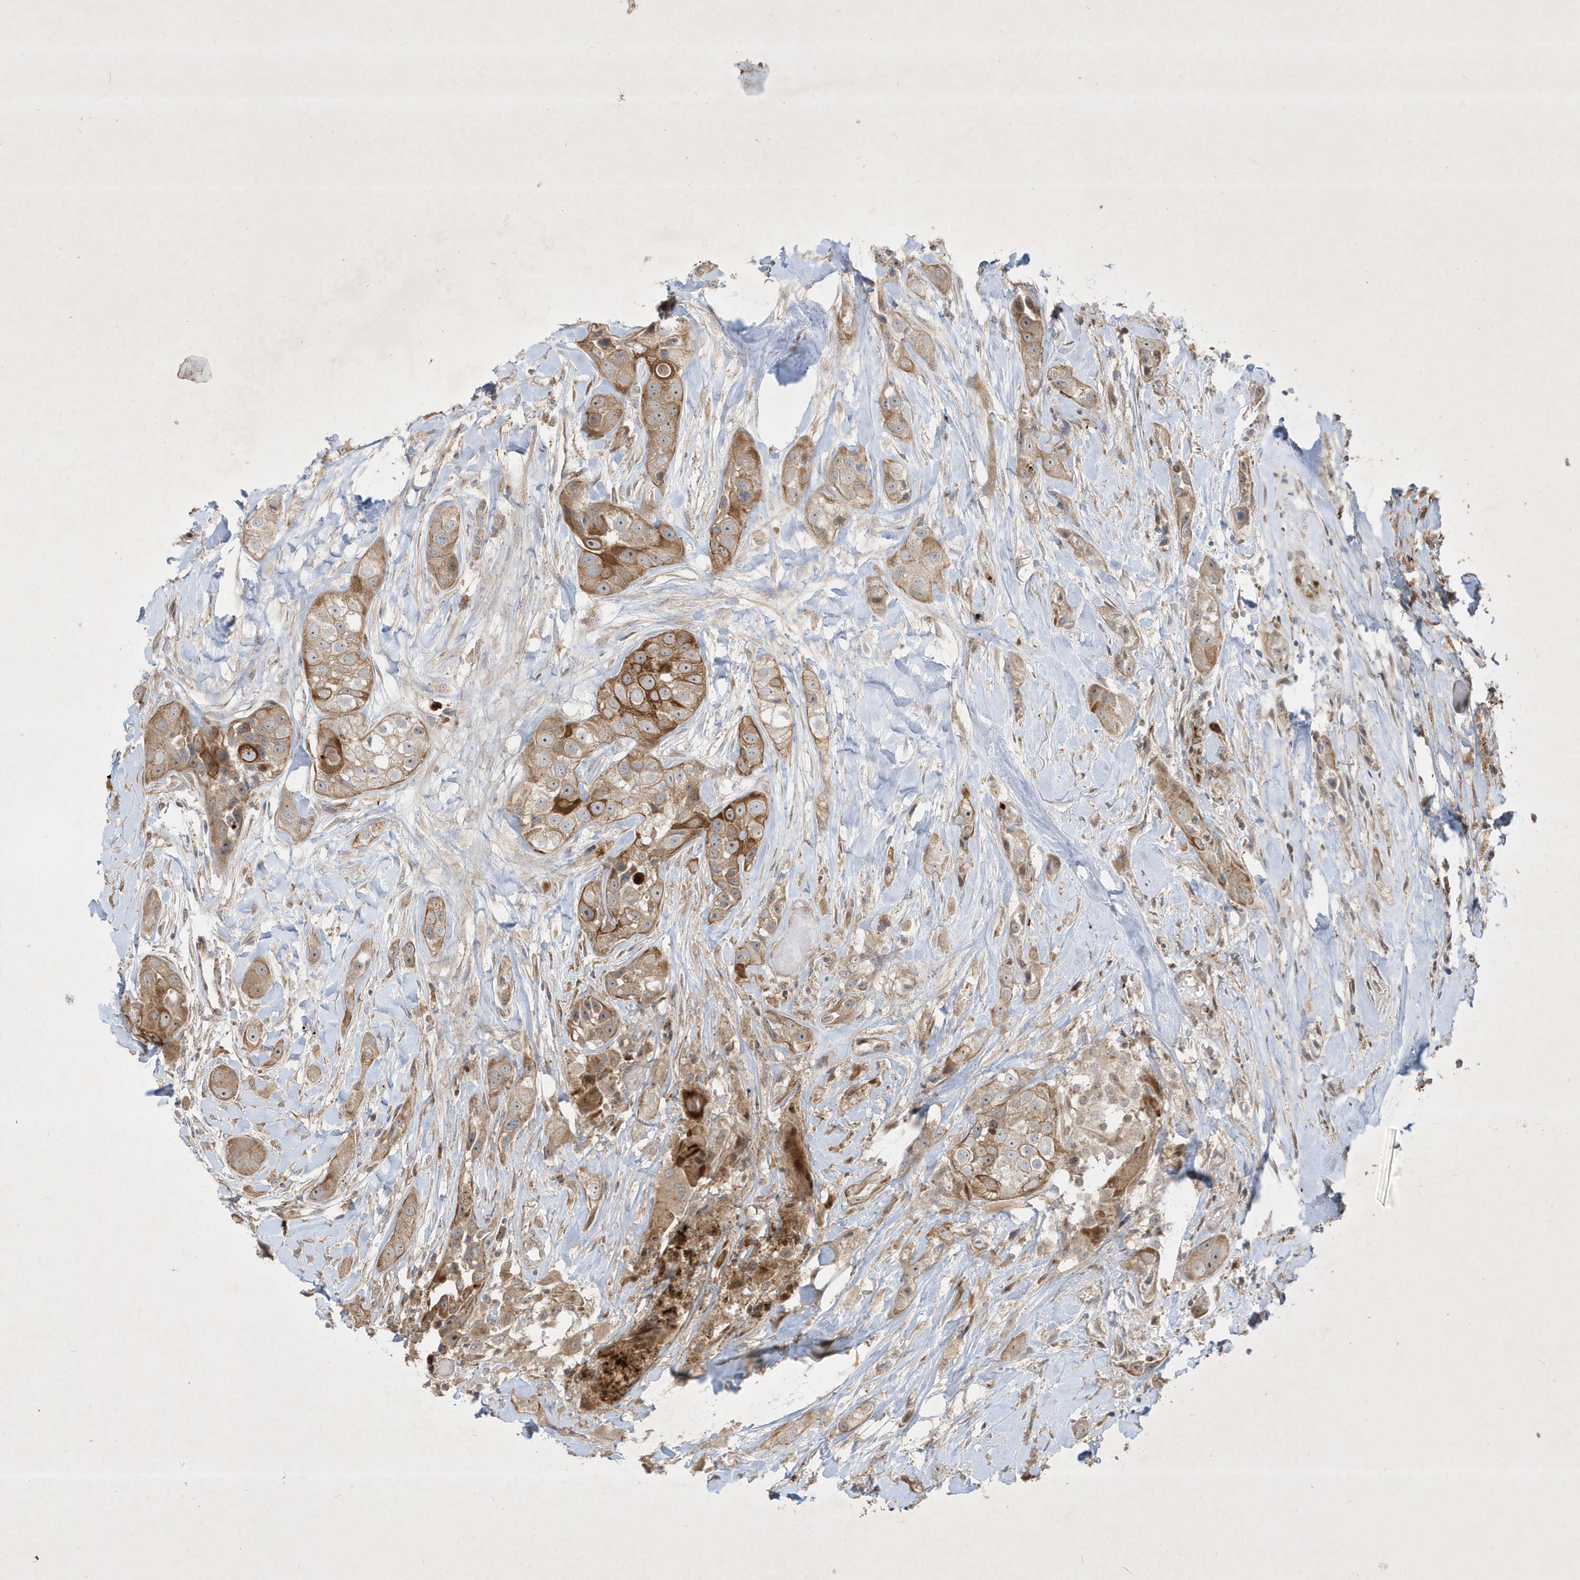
{"staining": {"intensity": "moderate", "quantity": ">75%", "location": "cytoplasmic/membranous"}, "tissue": "head and neck cancer", "cell_type": "Tumor cells", "image_type": "cancer", "snomed": [{"axis": "morphology", "description": "Normal tissue, NOS"}, {"axis": "morphology", "description": "Squamous cell carcinoma, NOS"}, {"axis": "topography", "description": "Skeletal muscle"}, {"axis": "topography", "description": "Head-Neck"}], "caption": "Immunohistochemical staining of human squamous cell carcinoma (head and neck) reveals medium levels of moderate cytoplasmic/membranous protein positivity in about >75% of tumor cells.", "gene": "IFT57", "patient": {"sex": "male", "age": 51}}